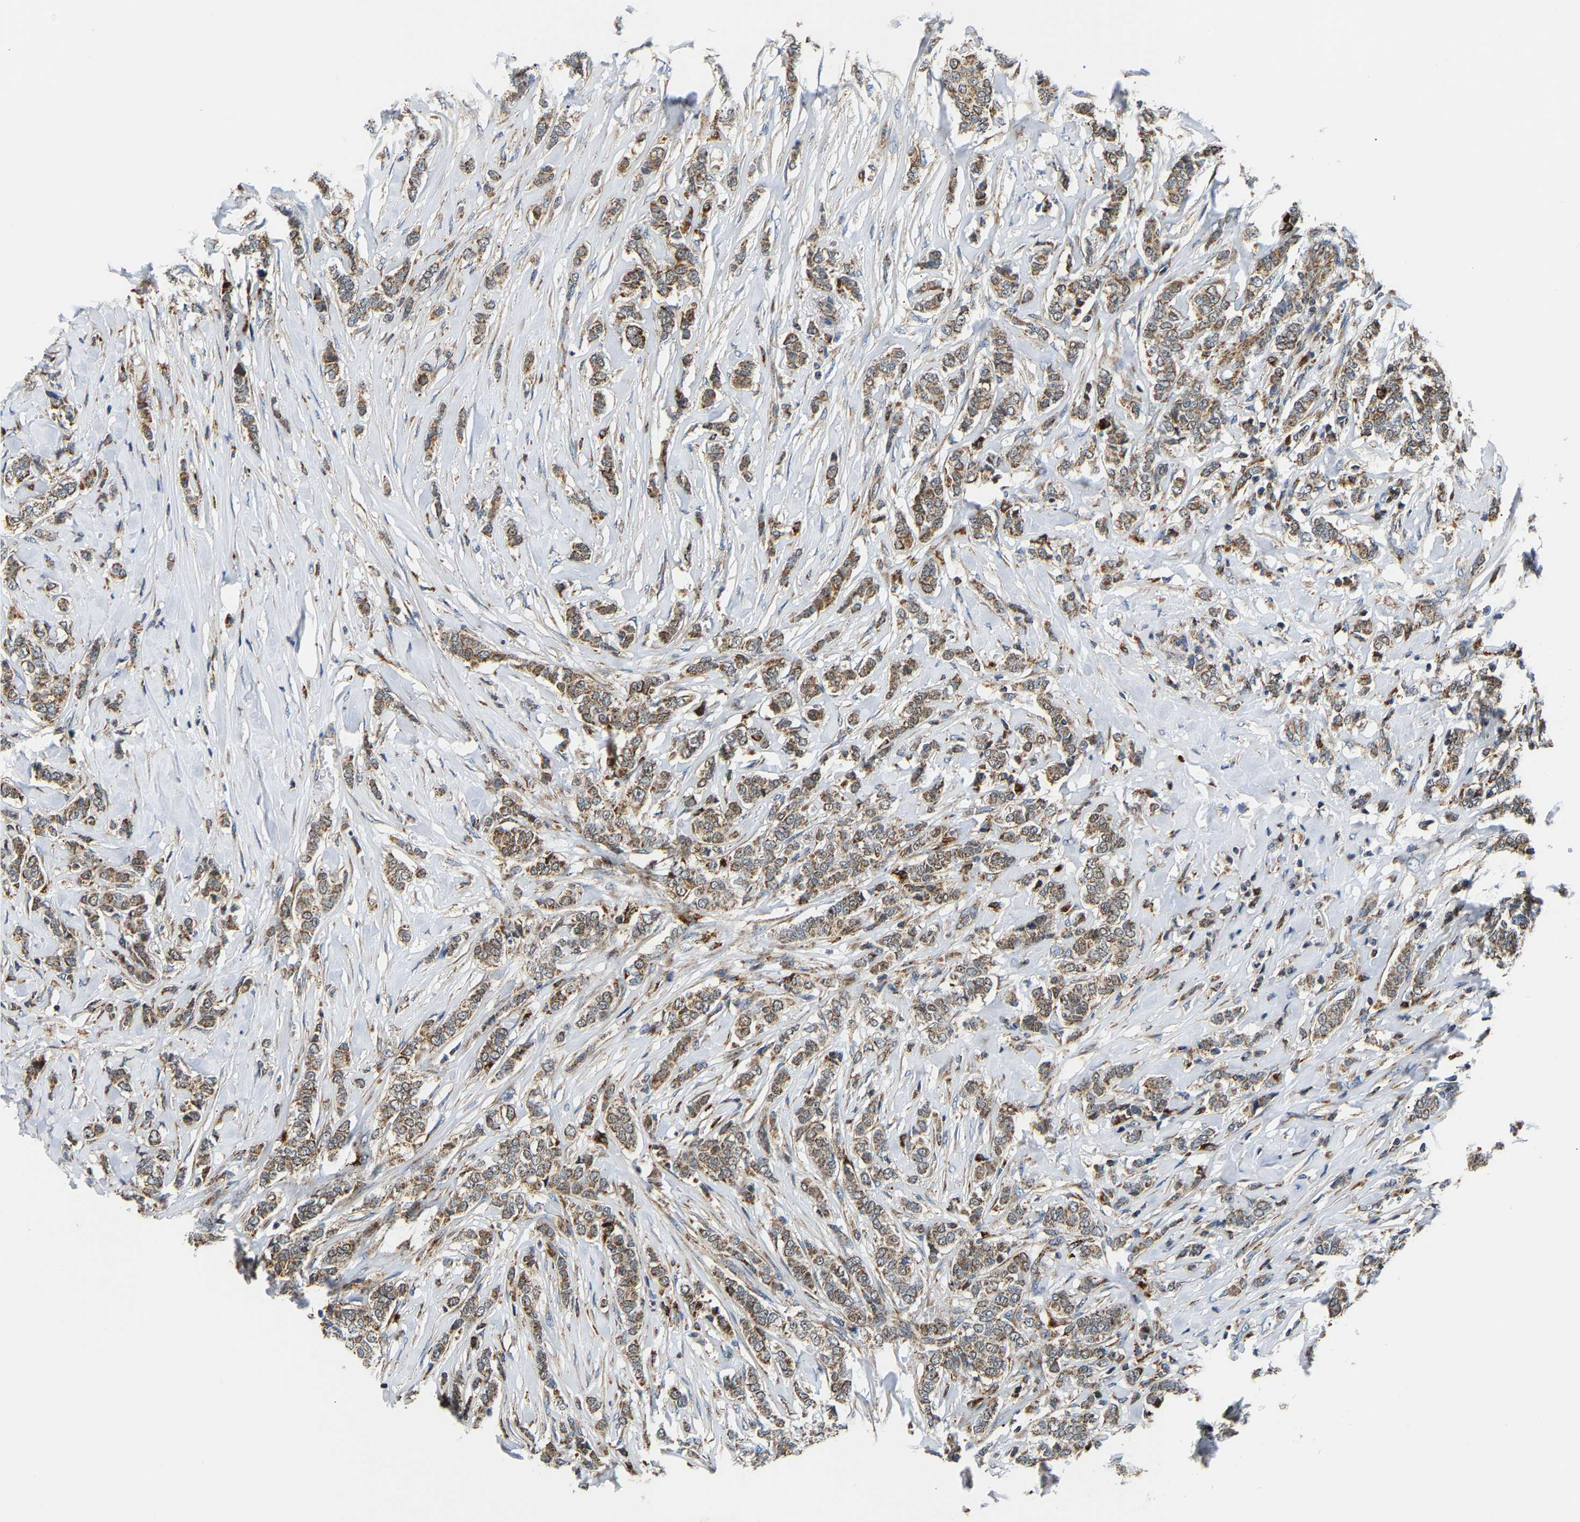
{"staining": {"intensity": "moderate", "quantity": ">75%", "location": "cytoplasmic/membranous"}, "tissue": "breast cancer", "cell_type": "Tumor cells", "image_type": "cancer", "snomed": [{"axis": "morphology", "description": "Lobular carcinoma"}, {"axis": "topography", "description": "Skin"}, {"axis": "topography", "description": "Breast"}], "caption": "Immunohistochemical staining of human breast lobular carcinoma displays medium levels of moderate cytoplasmic/membranous positivity in about >75% of tumor cells. The protein of interest is stained brown, and the nuclei are stained in blue (DAB IHC with brightfield microscopy, high magnification).", "gene": "GIMAP7", "patient": {"sex": "female", "age": 46}}